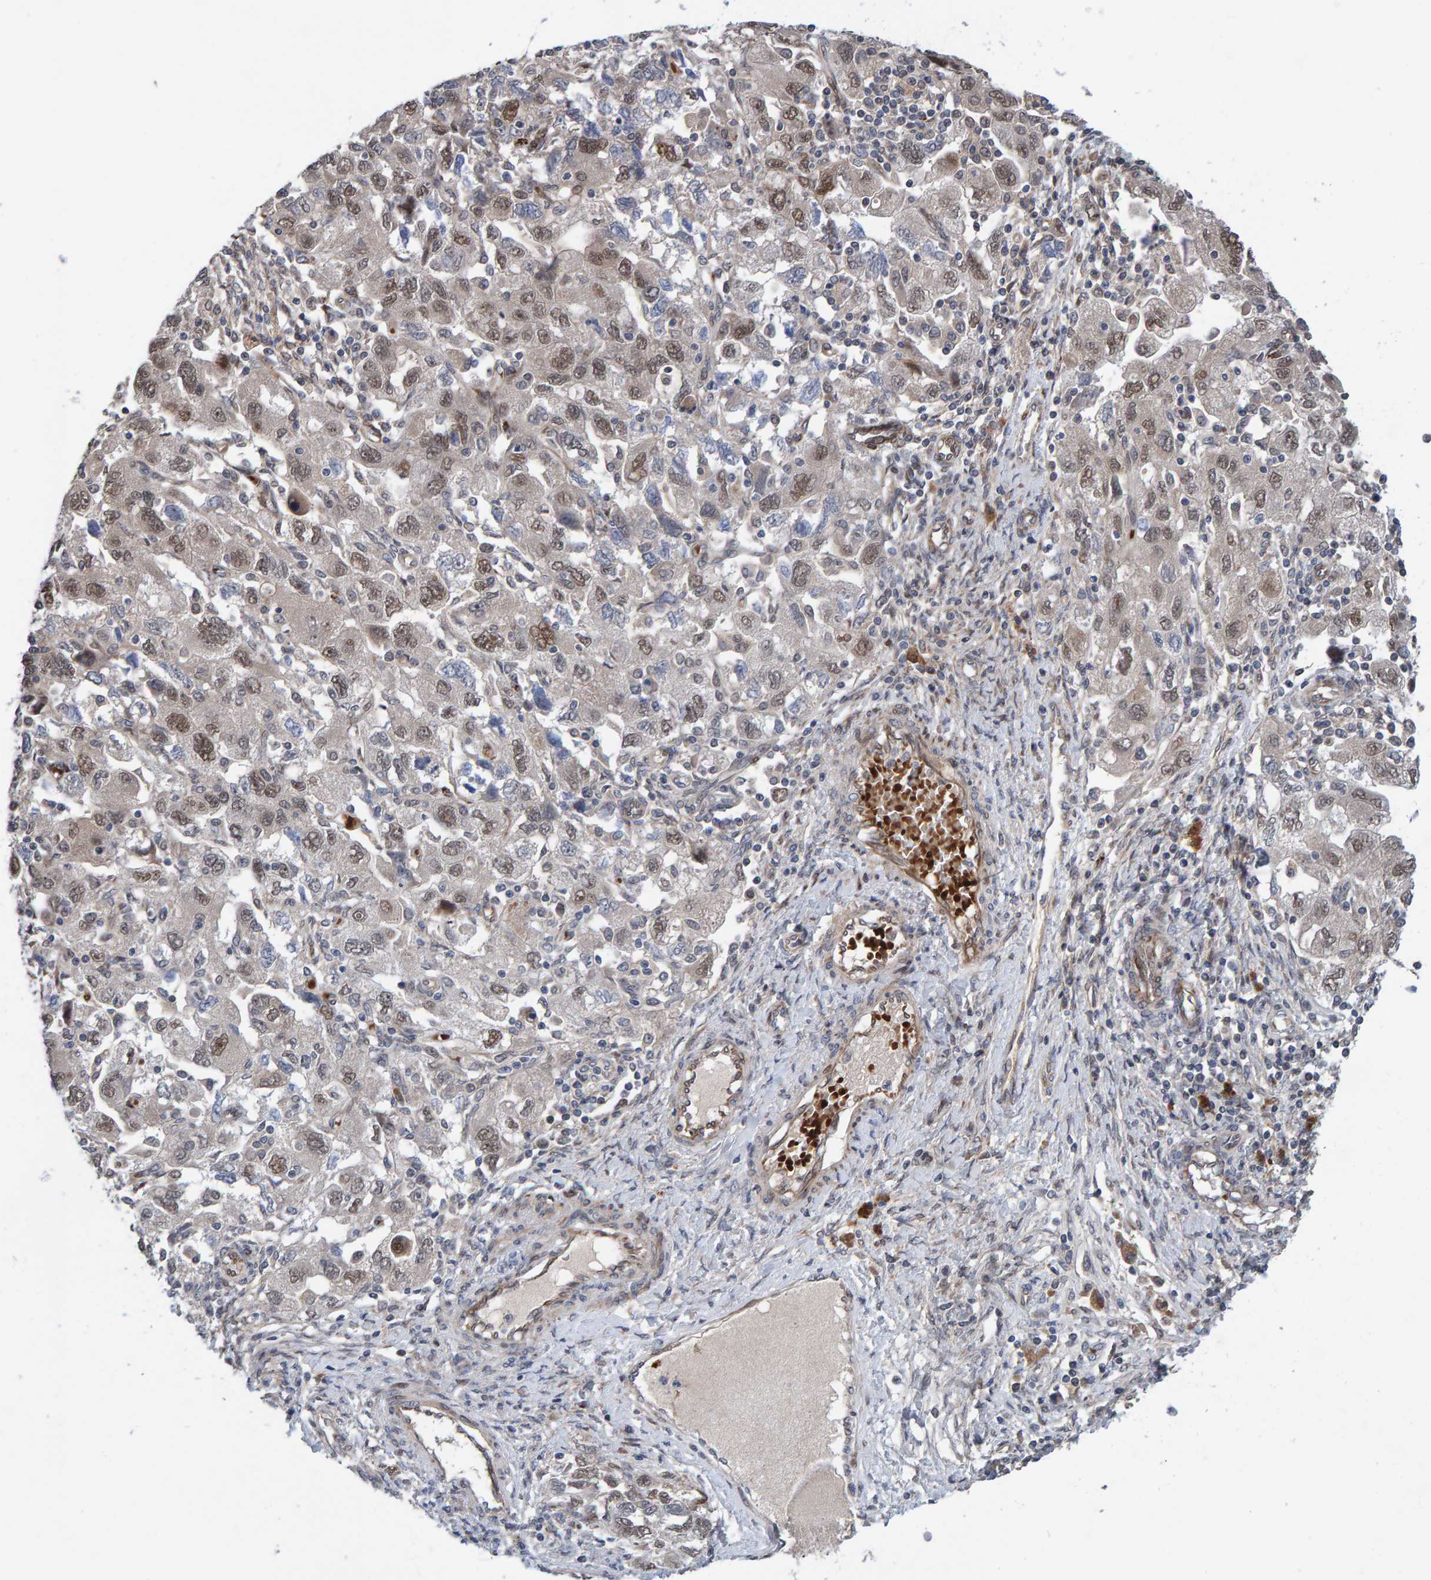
{"staining": {"intensity": "weak", "quantity": "25%-75%", "location": "nuclear"}, "tissue": "ovarian cancer", "cell_type": "Tumor cells", "image_type": "cancer", "snomed": [{"axis": "morphology", "description": "Carcinoma, NOS"}, {"axis": "morphology", "description": "Cystadenocarcinoma, serous, NOS"}, {"axis": "topography", "description": "Ovary"}], "caption": "Ovarian cancer (carcinoma) stained with immunohistochemistry (IHC) exhibits weak nuclear expression in approximately 25%-75% of tumor cells.", "gene": "MFSD6L", "patient": {"sex": "female", "age": 69}}